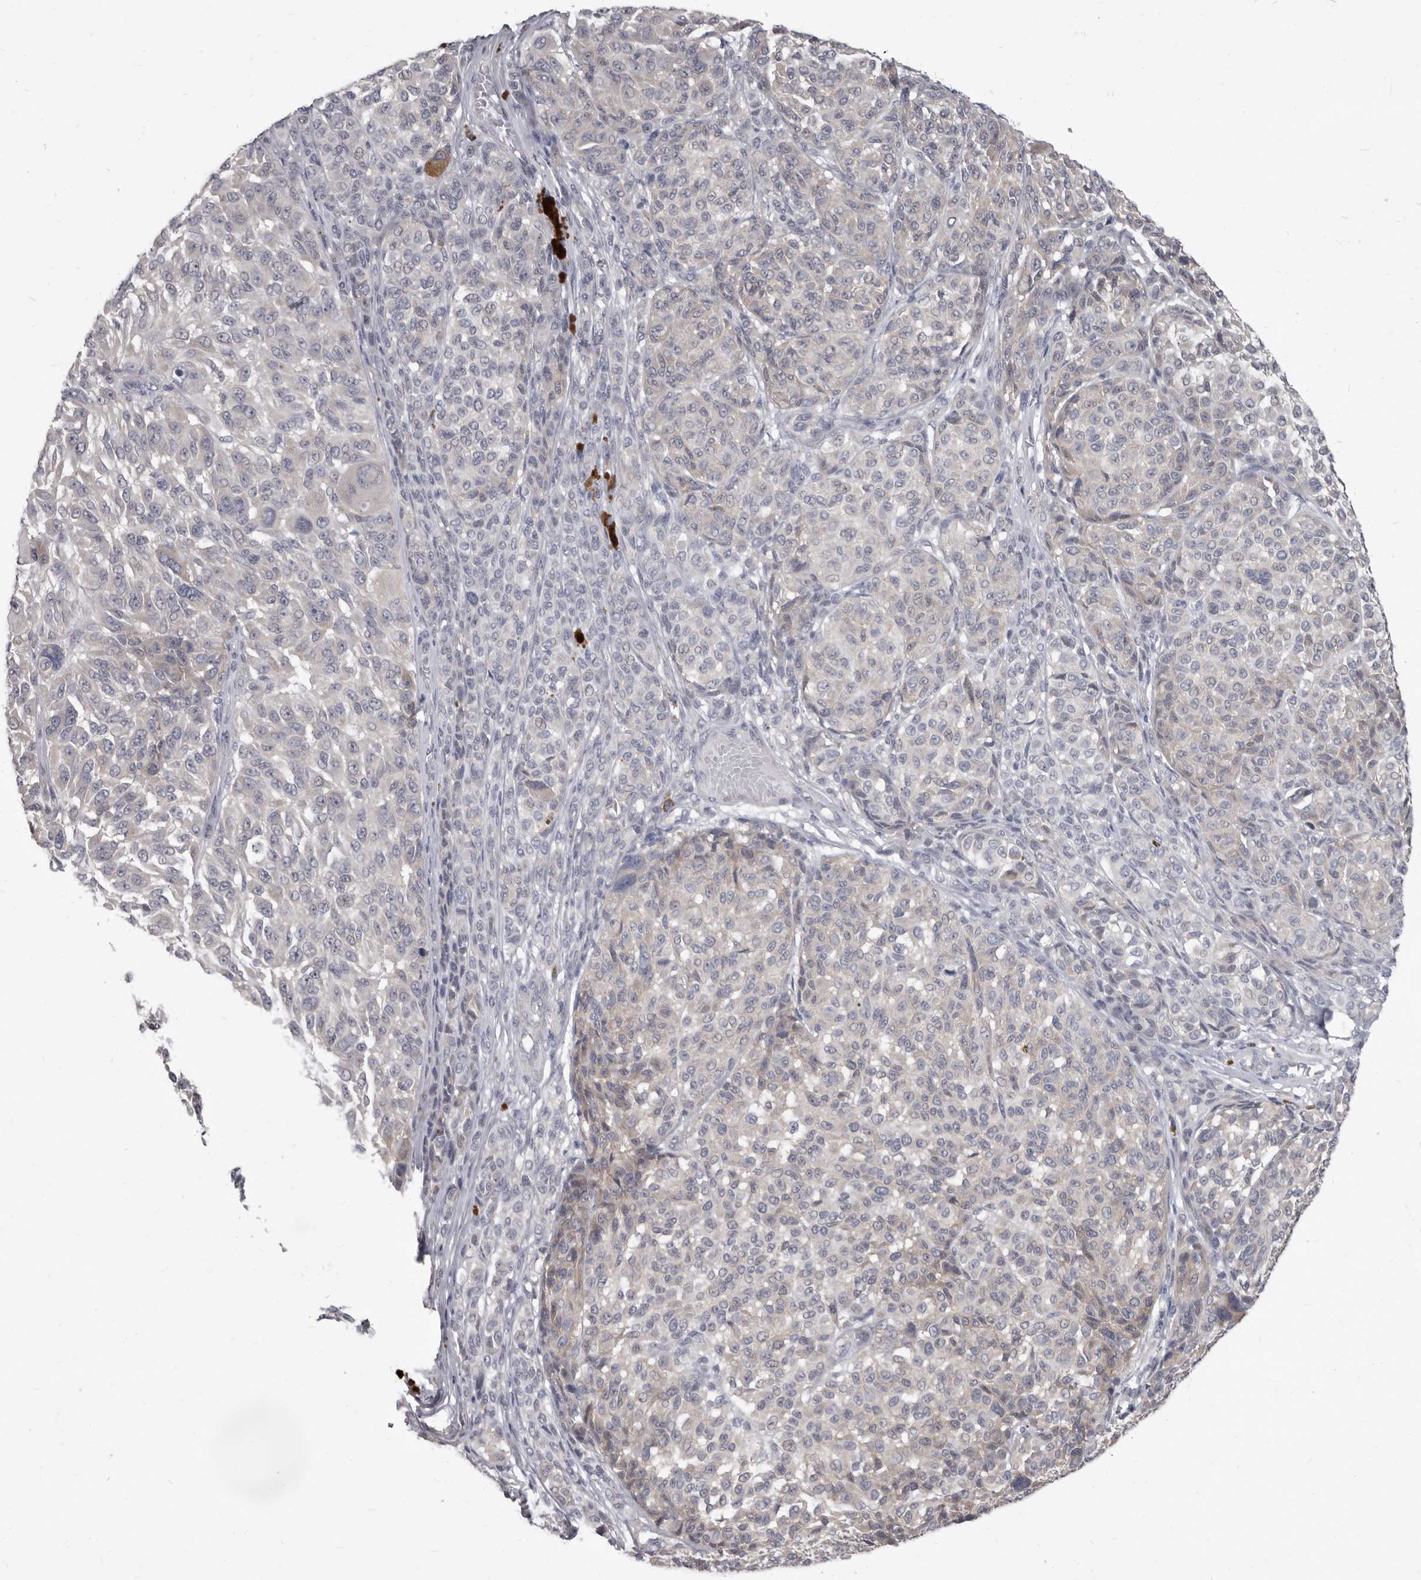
{"staining": {"intensity": "negative", "quantity": "none", "location": "none"}, "tissue": "melanoma", "cell_type": "Tumor cells", "image_type": "cancer", "snomed": [{"axis": "morphology", "description": "Malignant melanoma, NOS"}, {"axis": "topography", "description": "Skin"}], "caption": "A photomicrograph of melanoma stained for a protein reveals no brown staining in tumor cells.", "gene": "GSK3B", "patient": {"sex": "male", "age": 83}}